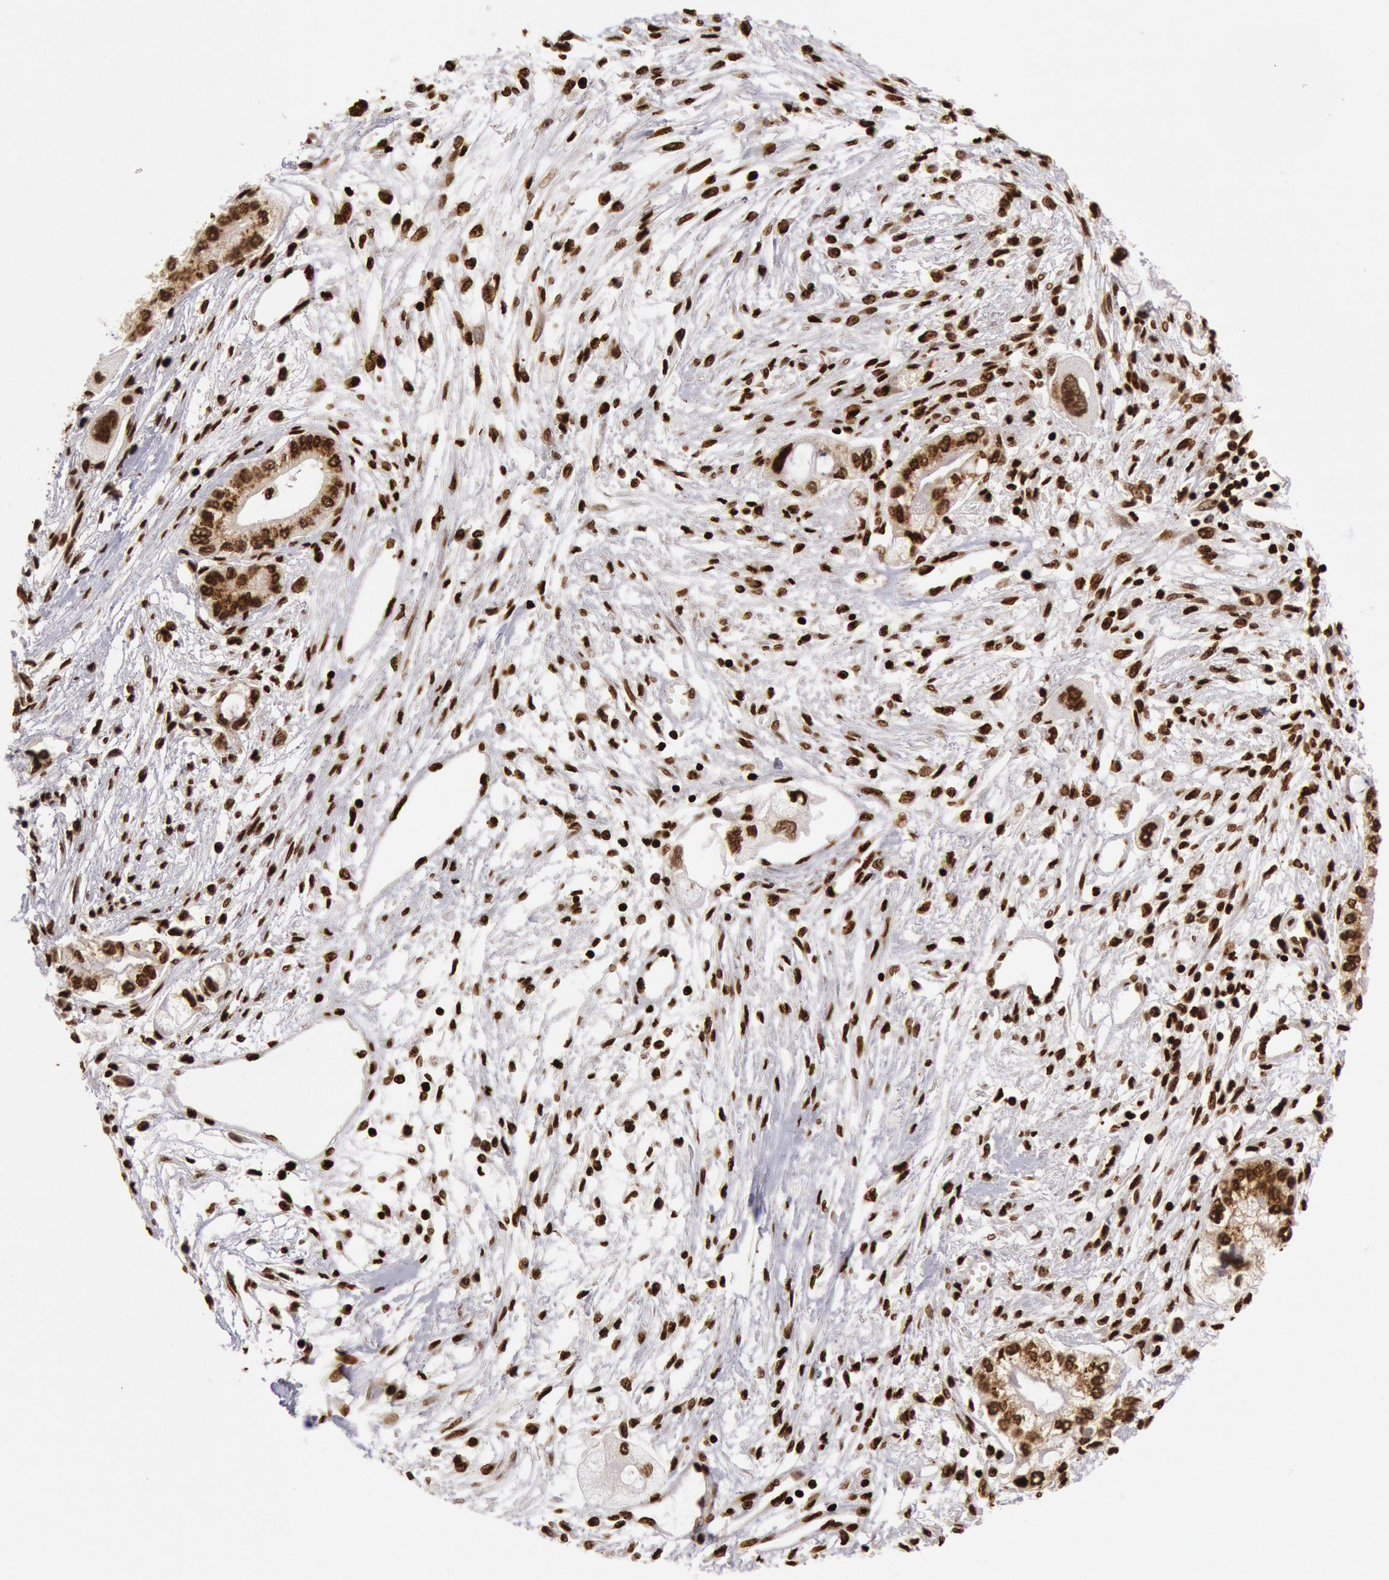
{"staining": {"intensity": "strong", "quantity": ">75%", "location": "nuclear"}, "tissue": "pancreatic cancer", "cell_type": "Tumor cells", "image_type": "cancer", "snomed": [{"axis": "morphology", "description": "Adenocarcinoma, NOS"}, {"axis": "topography", "description": "Pancreas"}], "caption": "Protein staining by immunohistochemistry (IHC) demonstrates strong nuclear staining in about >75% of tumor cells in pancreatic cancer.", "gene": "H3-4", "patient": {"sex": "male", "age": 79}}